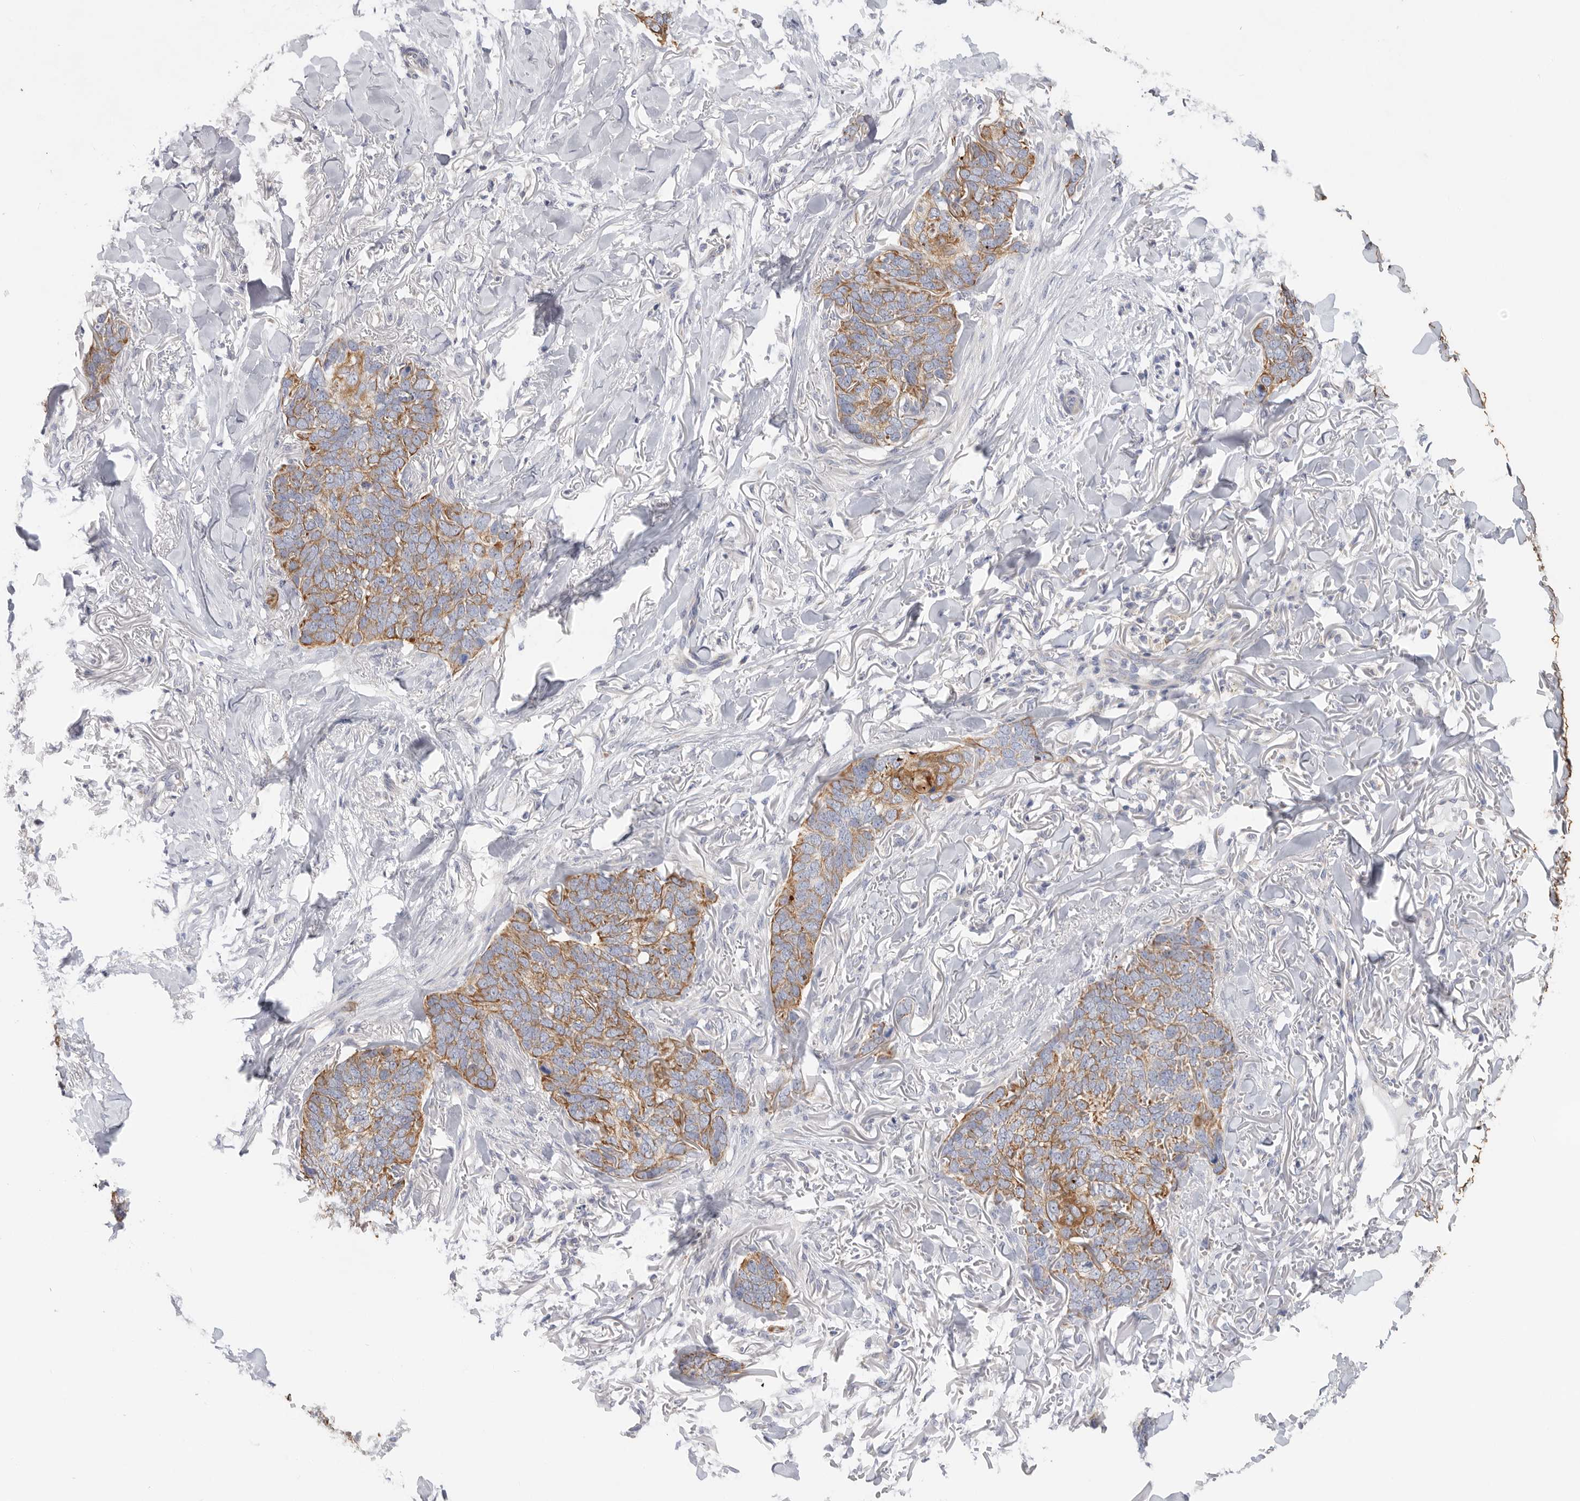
{"staining": {"intensity": "moderate", "quantity": ">75%", "location": "cytoplasmic/membranous"}, "tissue": "skin cancer", "cell_type": "Tumor cells", "image_type": "cancer", "snomed": [{"axis": "morphology", "description": "Normal tissue, NOS"}, {"axis": "morphology", "description": "Basal cell carcinoma"}, {"axis": "topography", "description": "Skin"}], "caption": "Immunohistochemical staining of skin cancer (basal cell carcinoma) exhibits medium levels of moderate cytoplasmic/membranous protein expression in about >75% of tumor cells.", "gene": "MTFR1L", "patient": {"sex": "male", "age": 77}}